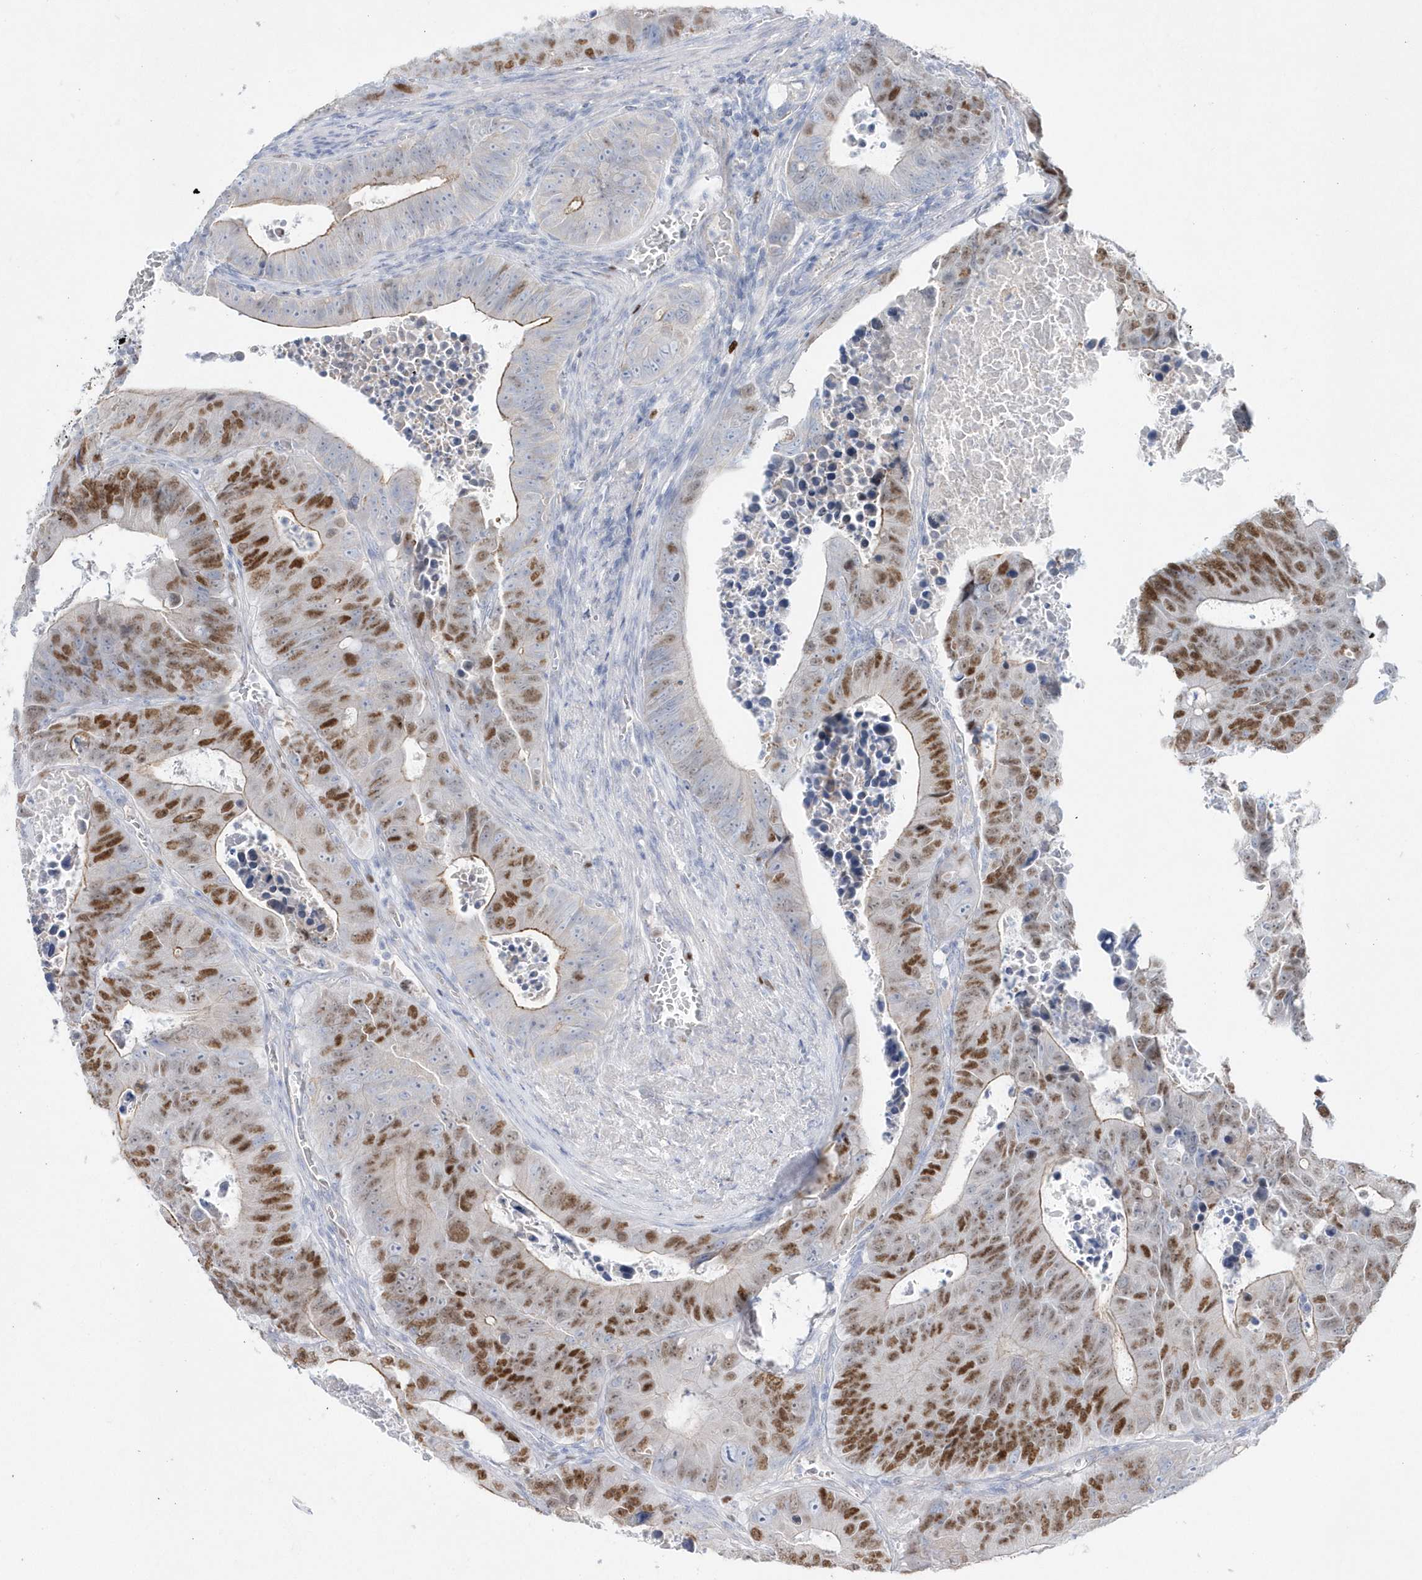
{"staining": {"intensity": "moderate", "quantity": "25%-75%", "location": "nuclear"}, "tissue": "colorectal cancer", "cell_type": "Tumor cells", "image_type": "cancer", "snomed": [{"axis": "morphology", "description": "Adenocarcinoma, NOS"}, {"axis": "topography", "description": "Colon"}], "caption": "A high-resolution histopathology image shows immunohistochemistry staining of colorectal cancer, which shows moderate nuclear positivity in approximately 25%-75% of tumor cells.", "gene": "TMCO6", "patient": {"sex": "male", "age": 87}}